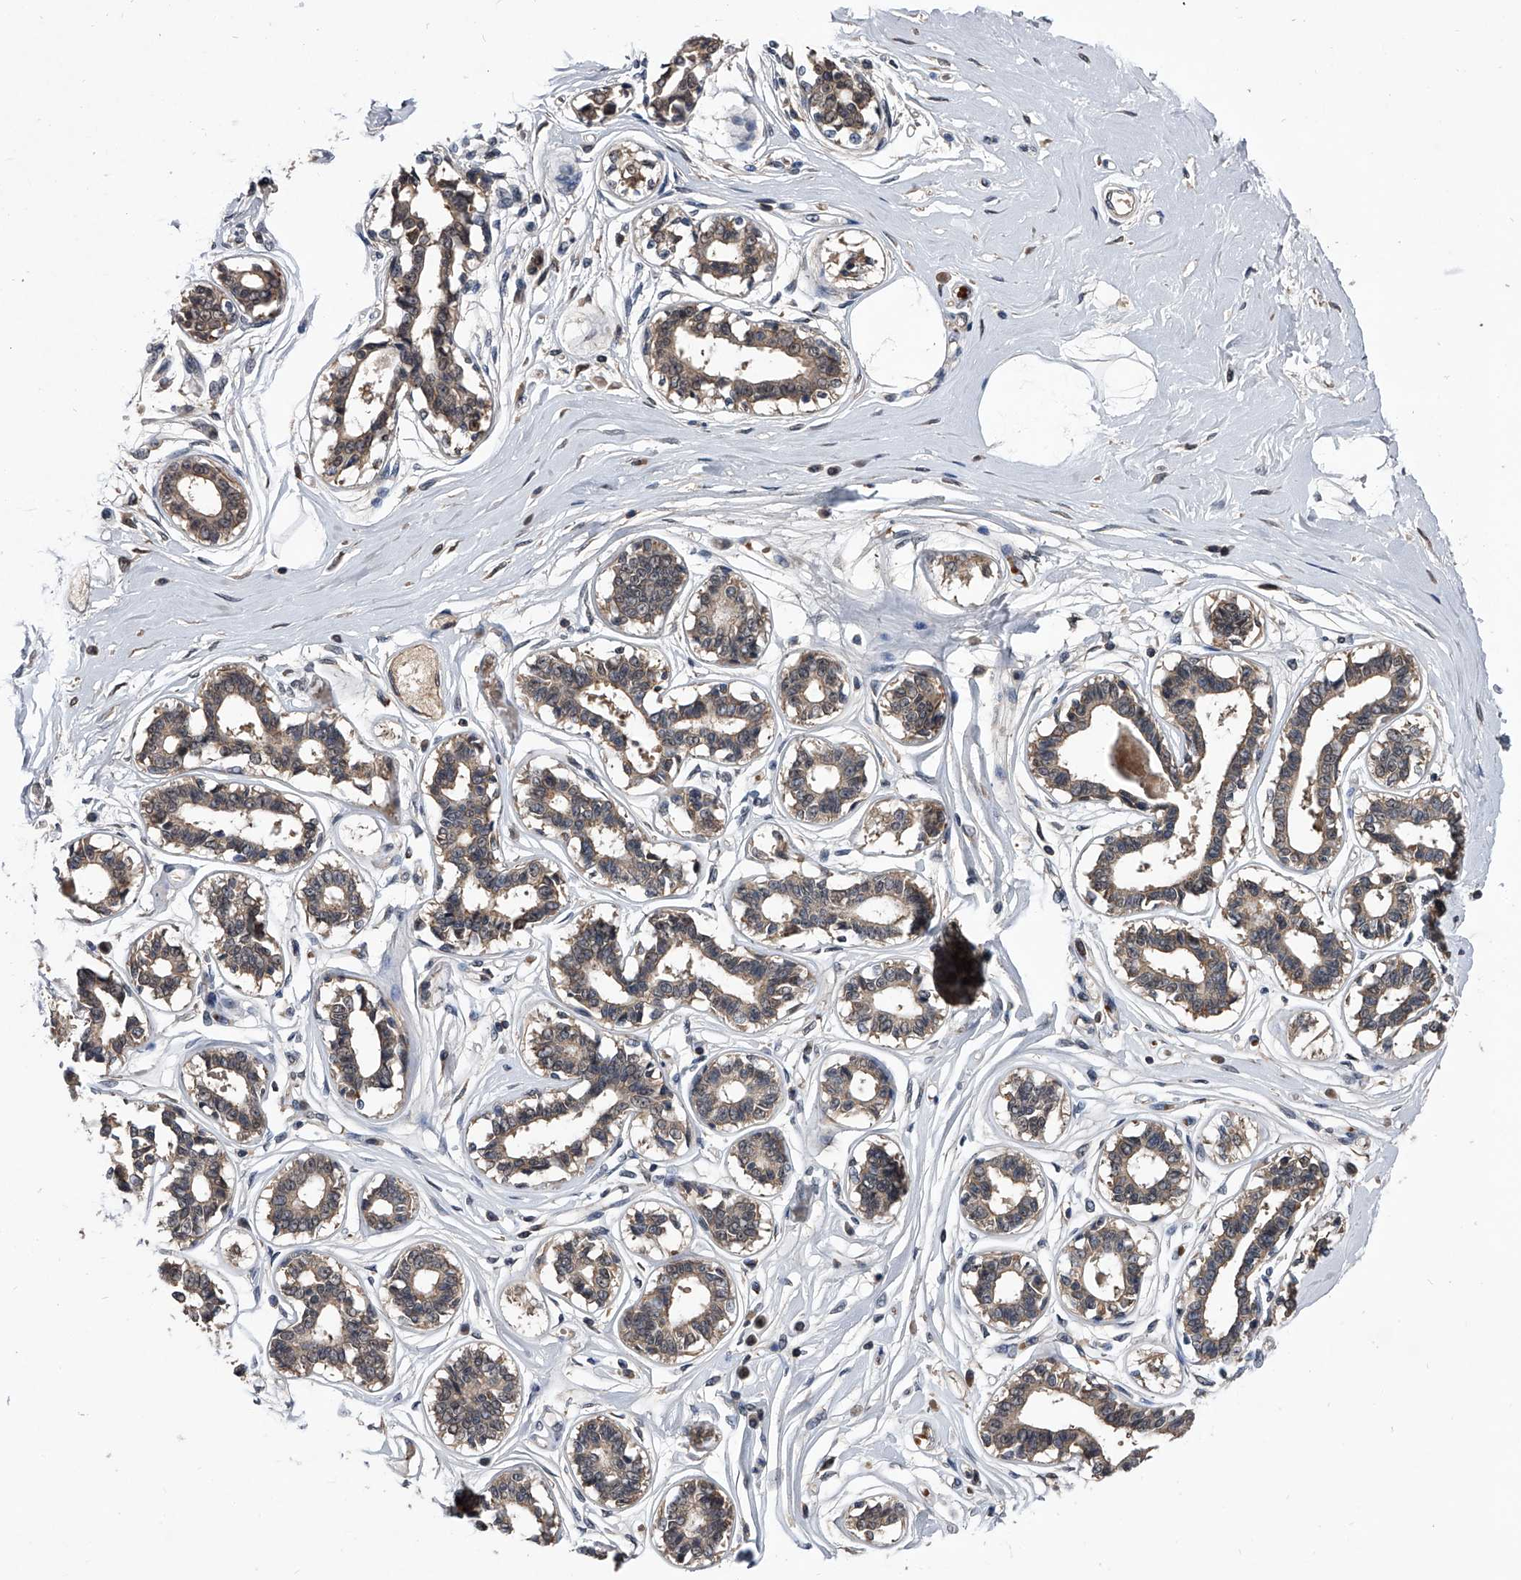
{"staining": {"intensity": "weak", "quantity": "25%-75%", "location": "cytoplasmic/membranous"}, "tissue": "breast", "cell_type": "Adipocytes", "image_type": "normal", "snomed": [{"axis": "morphology", "description": "Normal tissue, NOS"}, {"axis": "topography", "description": "Breast"}], "caption": "Immunohistochemistry micrograph of normal breast: breast stained using IHC displays low levels of weak protein expression localized specifically in the cytoplasmic/membranous of adipocytes, appearing as a cytoplasmic/membranous brown color.", "gene": "ZNF30", "patient": {"sex": "female", "age": 45}}